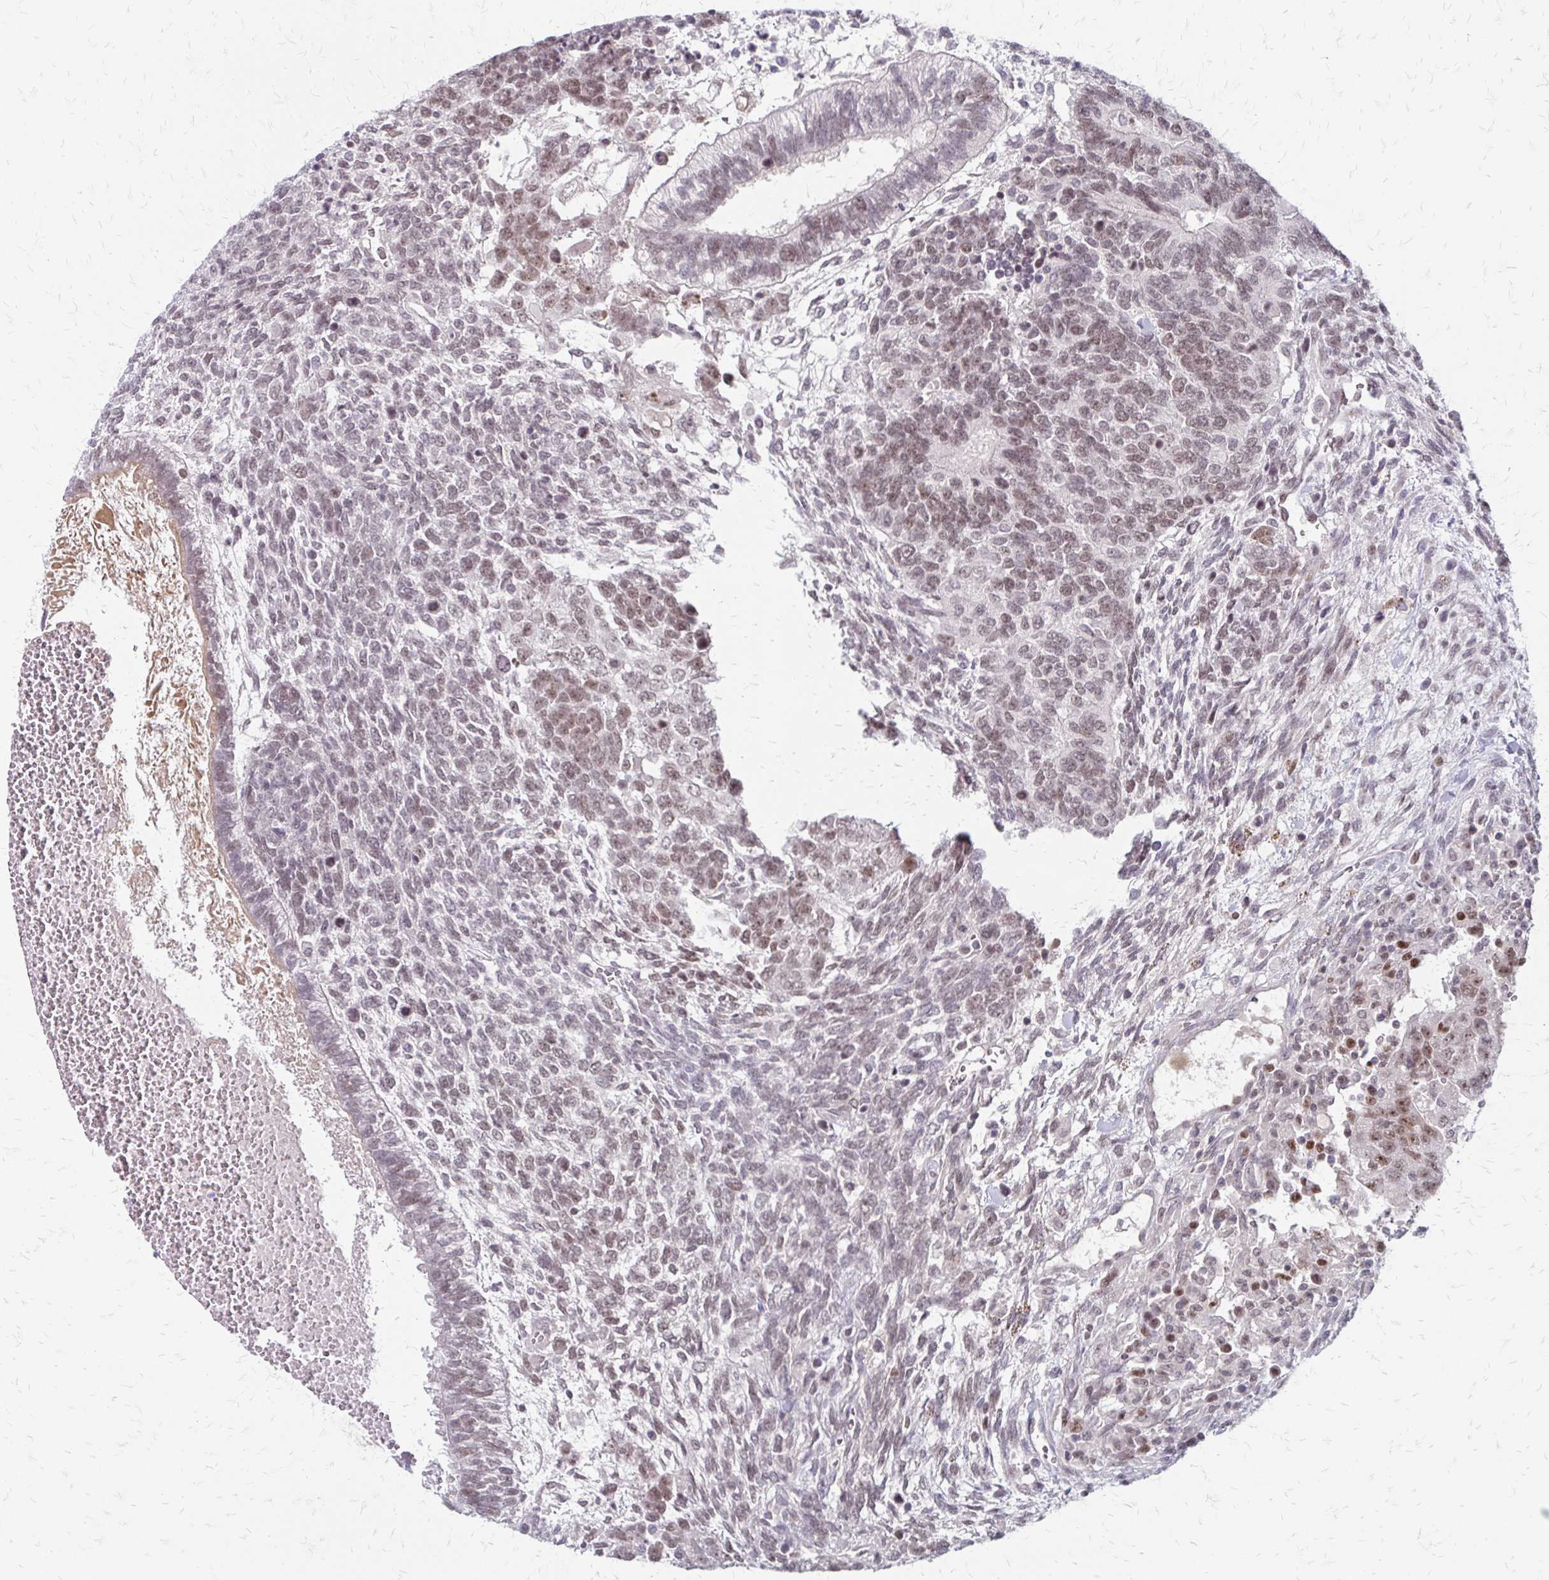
{"staining": {"intensity": "moderate", "quantity": ">75%", "location": "nuclear"}, "tissue": "testis cancer", "cell_type": "Tumor cells", "image_type": "cancer", "snomed": [{"axis": "morphology", "description": "Normal tissue, NOS"}, {"axis": "morphology", "description": "Carcinoma, Embryonal, NOS"}, {"axis": "topography", "description": "Testis"}, {"axis": "topography", "description": "Epididymis"}], "caption": "The immunohistochemical stain labels moderate nuclear staining in tumor cells of testis cancer (embryonal carcinoma) tissue. The staining was performed using DAB to visualize the protein expression in brown, while the nuclei were stained in blue with hematoxylin (Magnification: 20x).", "gene": "EED", "patient": {"sex": "male", "age": 23}}